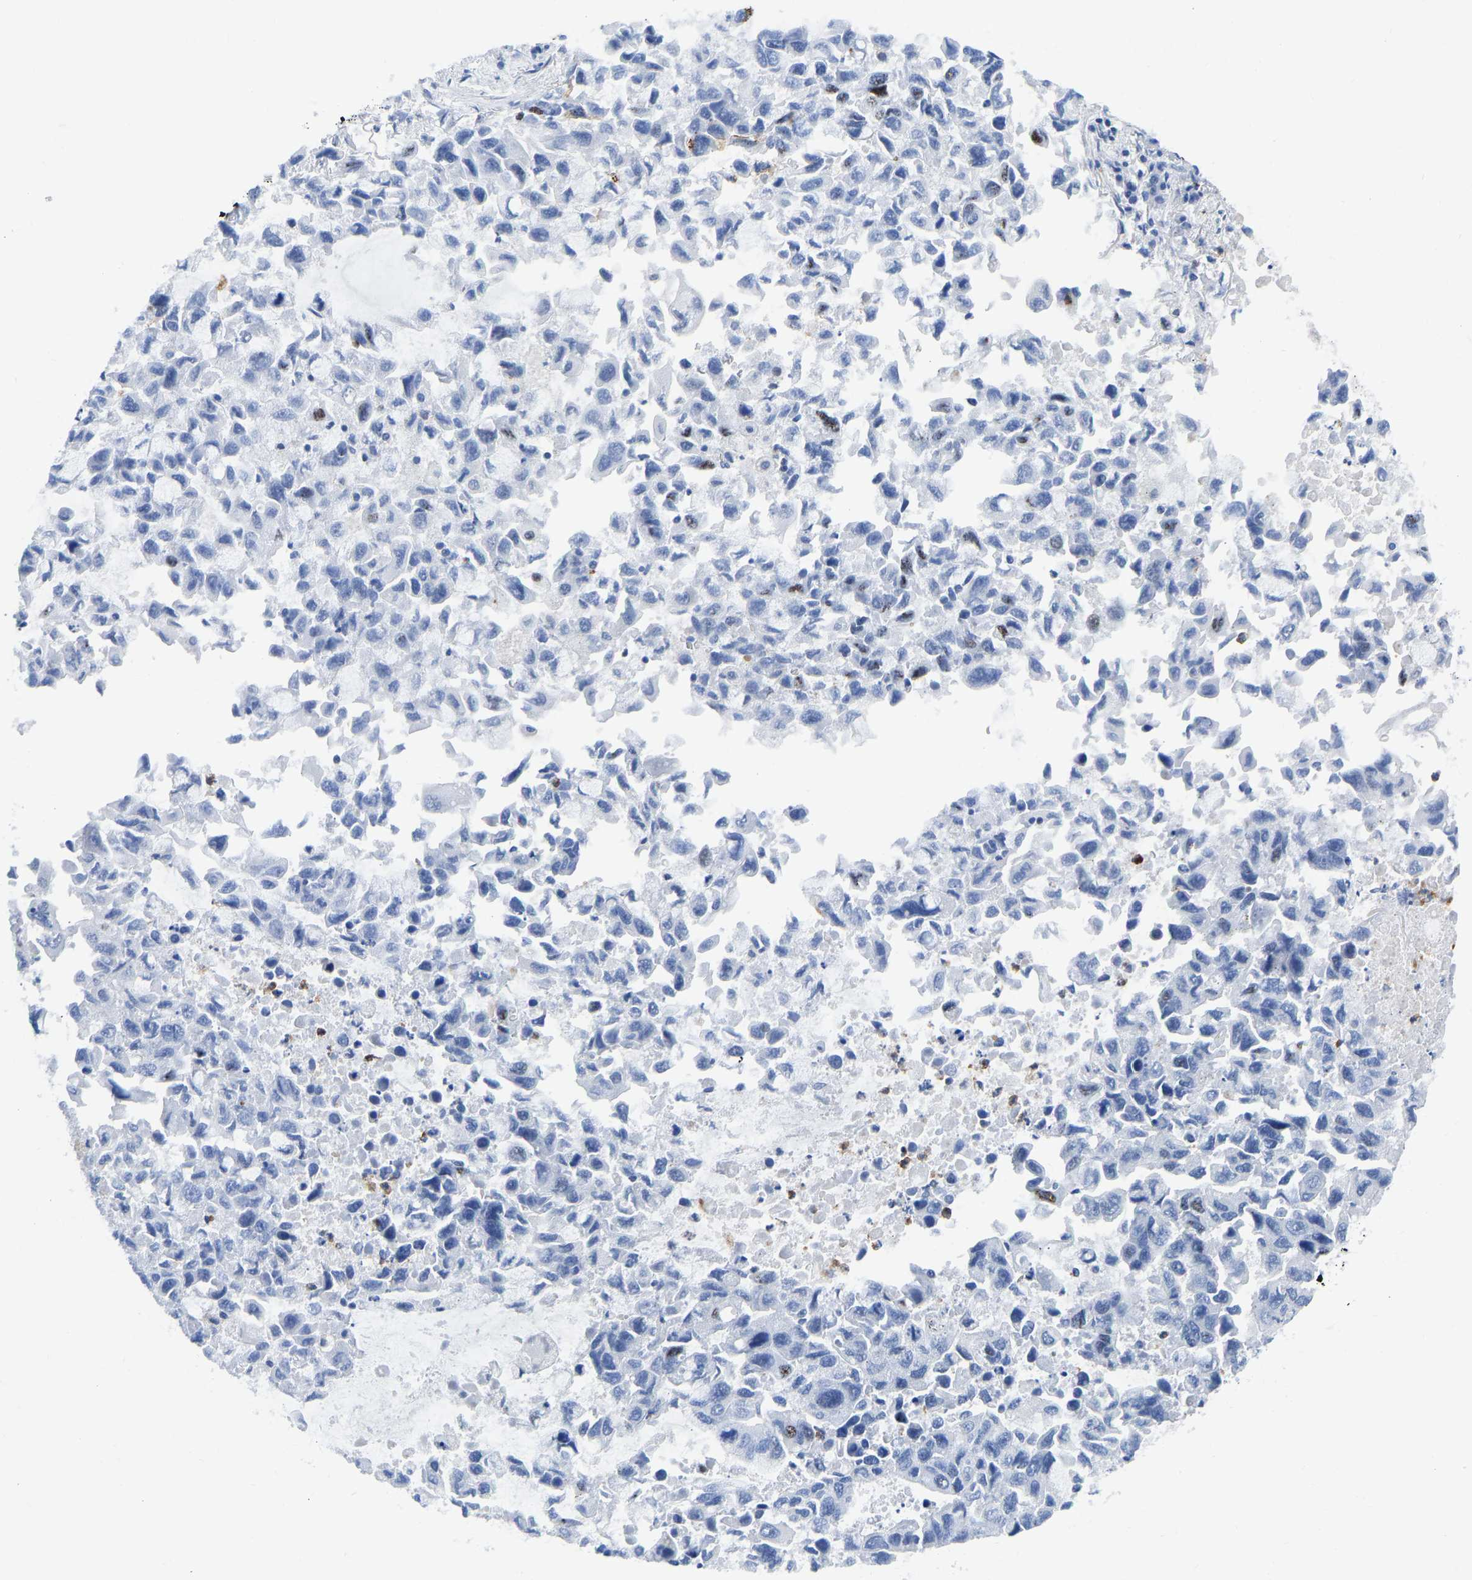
{"staining": {"intensity": "moderate", "quantity": "<25%", "location": "nuclear"}, "tissue": "lung cancer", "cell_type": "Tumor cells", "image_type": "cancer", "snomed": [{"axis": "morphology", "description": "Adenocarcinoma, NOS"}, {"axis": "topography", "description": "Lung"}], "caption": "IHC micrograph of neoplastic tissue: lung cancer stained using immunohistochemistry (IHC) reveals low levels of moderate protein expression localized specifically in the nuclear of tumor cells, appearing as a nuclear brown color.", "gene": "HDAC5", "patient": {"sex": "male", "age": 64}}